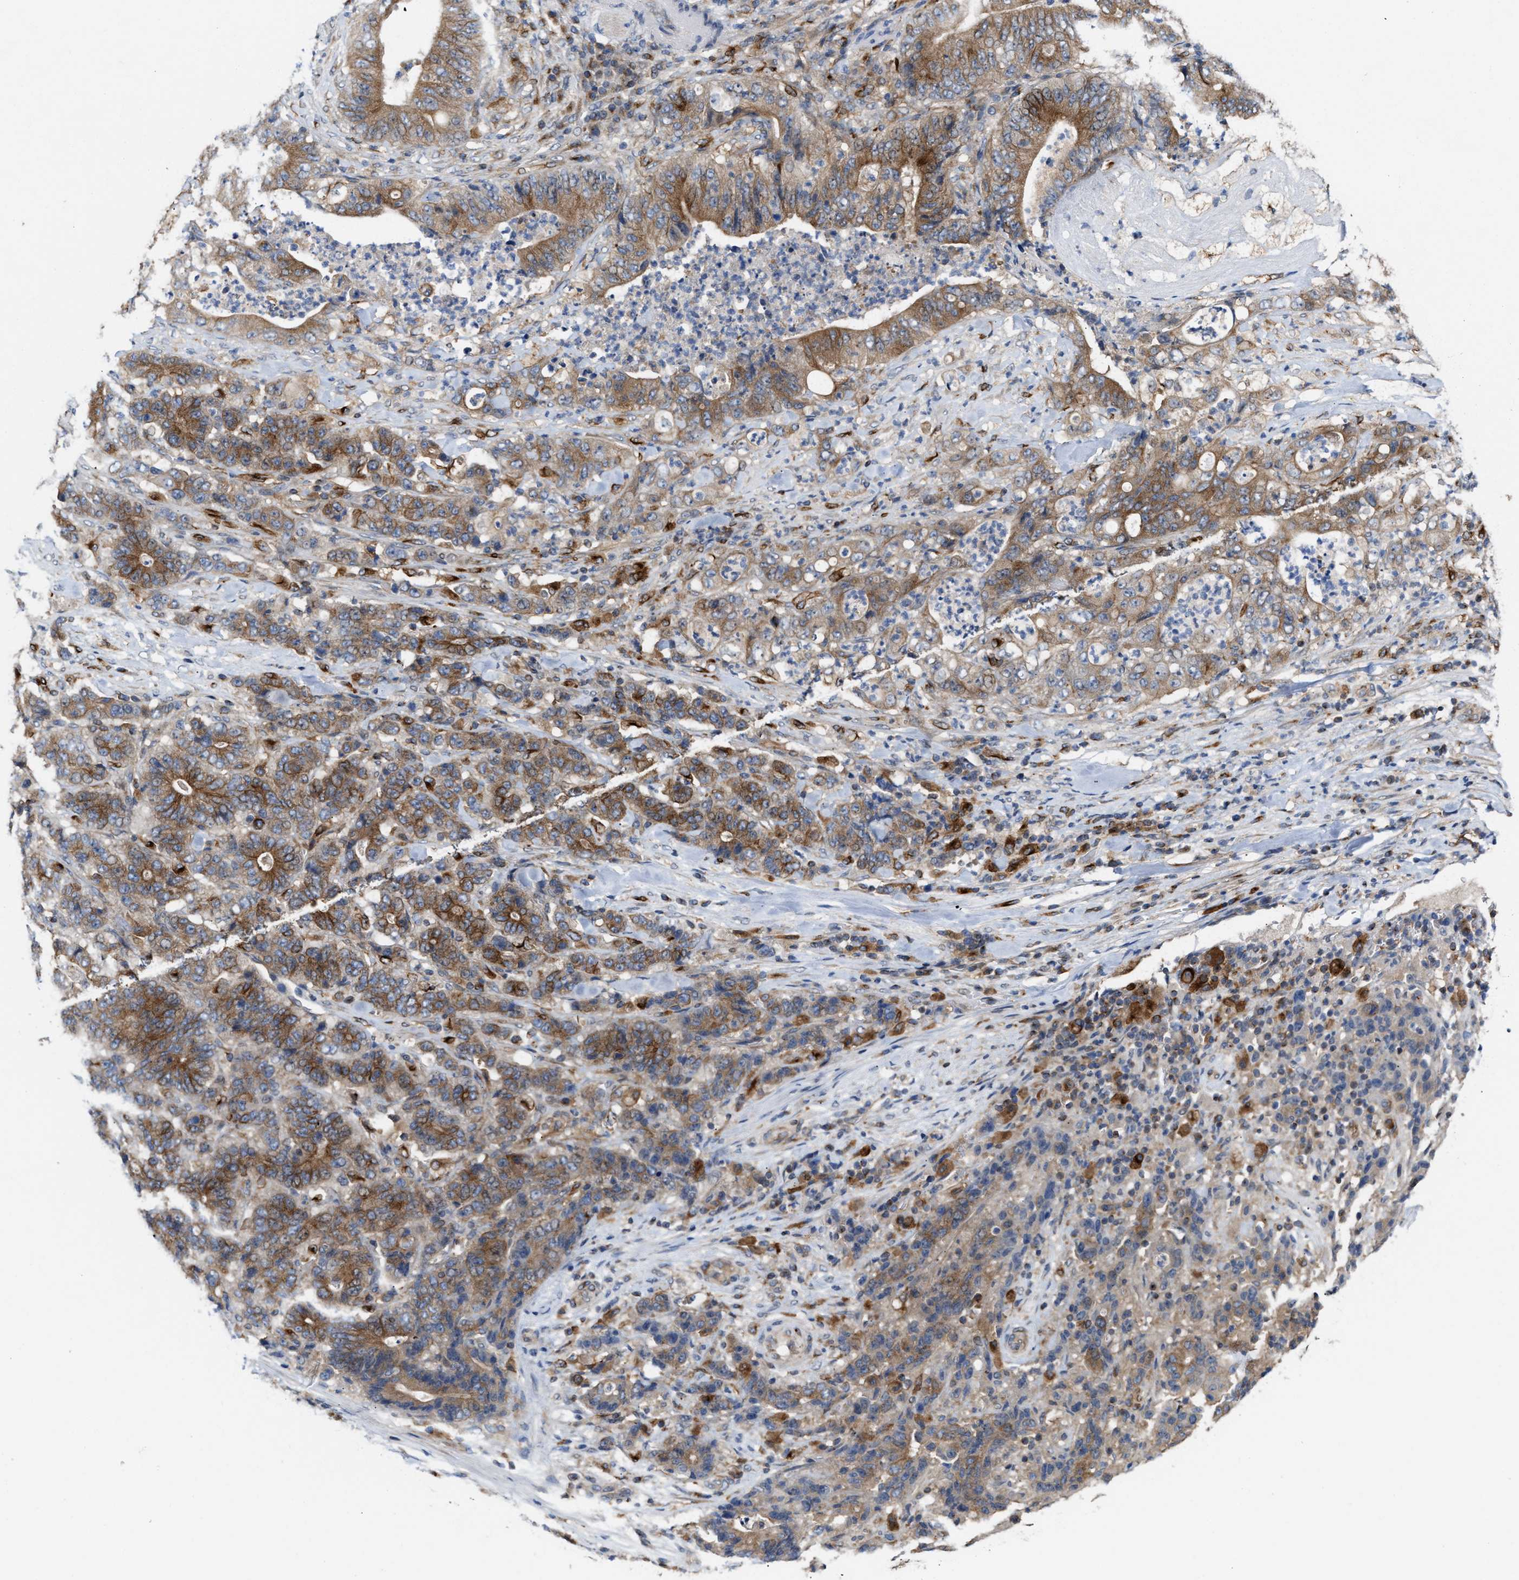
{"staining": {"intensity": "moderate", "quantity": ">75%", "location": "cytoplasmic/membranous"}, "tissue": "stomach cancer", "cell_type": "Tumor cells", "image_type": "cancer", "snomed": [{"axis": "morphology", "description": "Adenocarcinoma, NOS"}, {"axis": "topography", "description": "Stomach"}], "caption": "A high-resolution micrograph shows IHC staining of stomach cancer (adenocarcinoma), which reveals moderate cytoplasmic/membranous positivity in approximately >75% of tumor cells. (Brightfield microscopy of DAB IHC at high magnification).", "gene": "BBLN", "patient": {"sex": "female", "age": 73}}